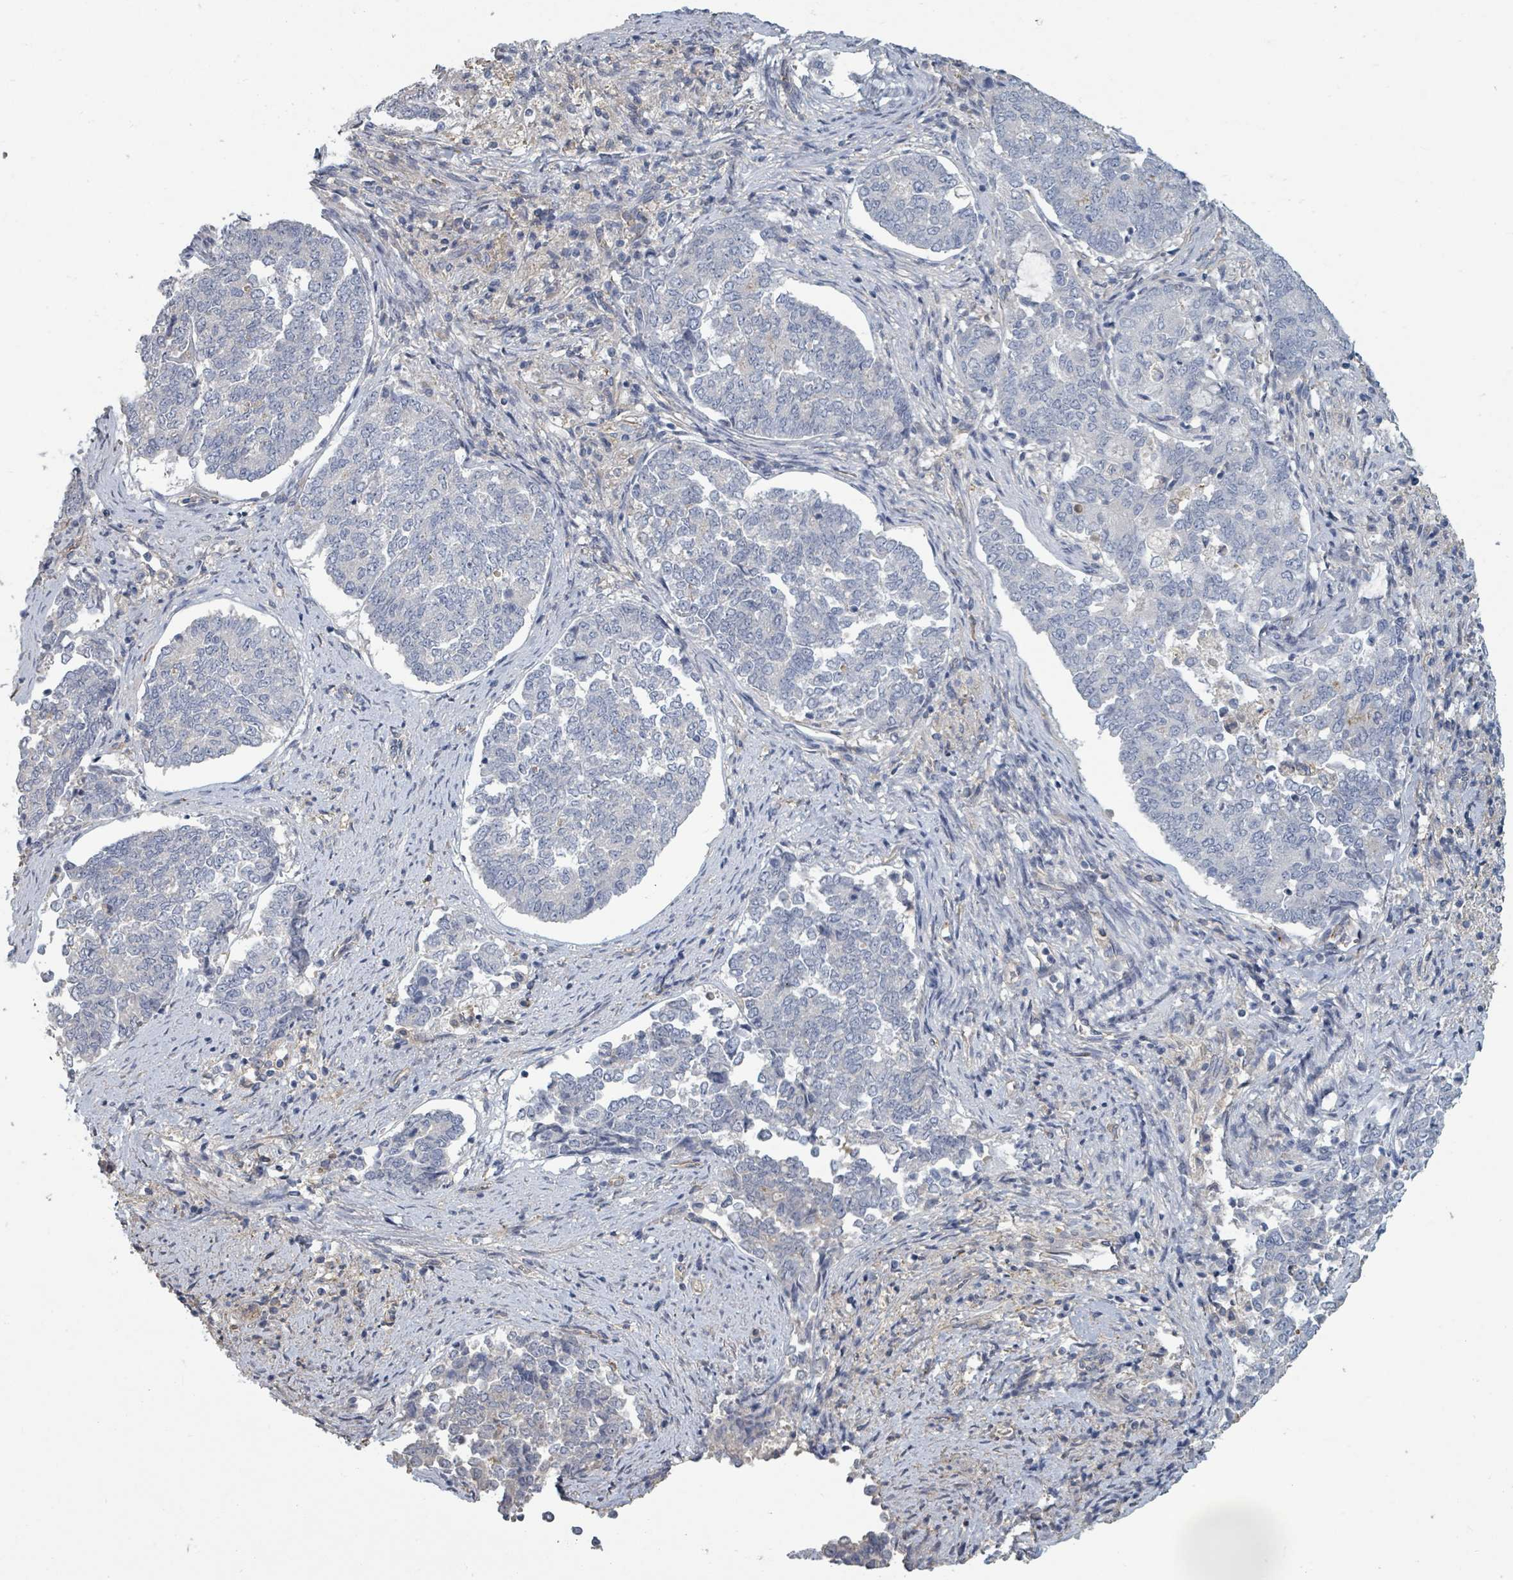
{"staining": {"intensity": "negative", "quantity": "none", "location": "none"}, "tissue": "endometrial cancer", "cell_type": "Tumor cells", "image_type": "cancer", "snomed": [{"axis": "morphology", "description": "Adenocarcinoma, NOS"}, {"axis": "topography", "description": "Endometrium"}], "caption": "There is no significant expression in tumor cells of adenocarcinoma (endometrial).", "gene": "PLAUR", "patient": {"sex": "female", "age": 80}}